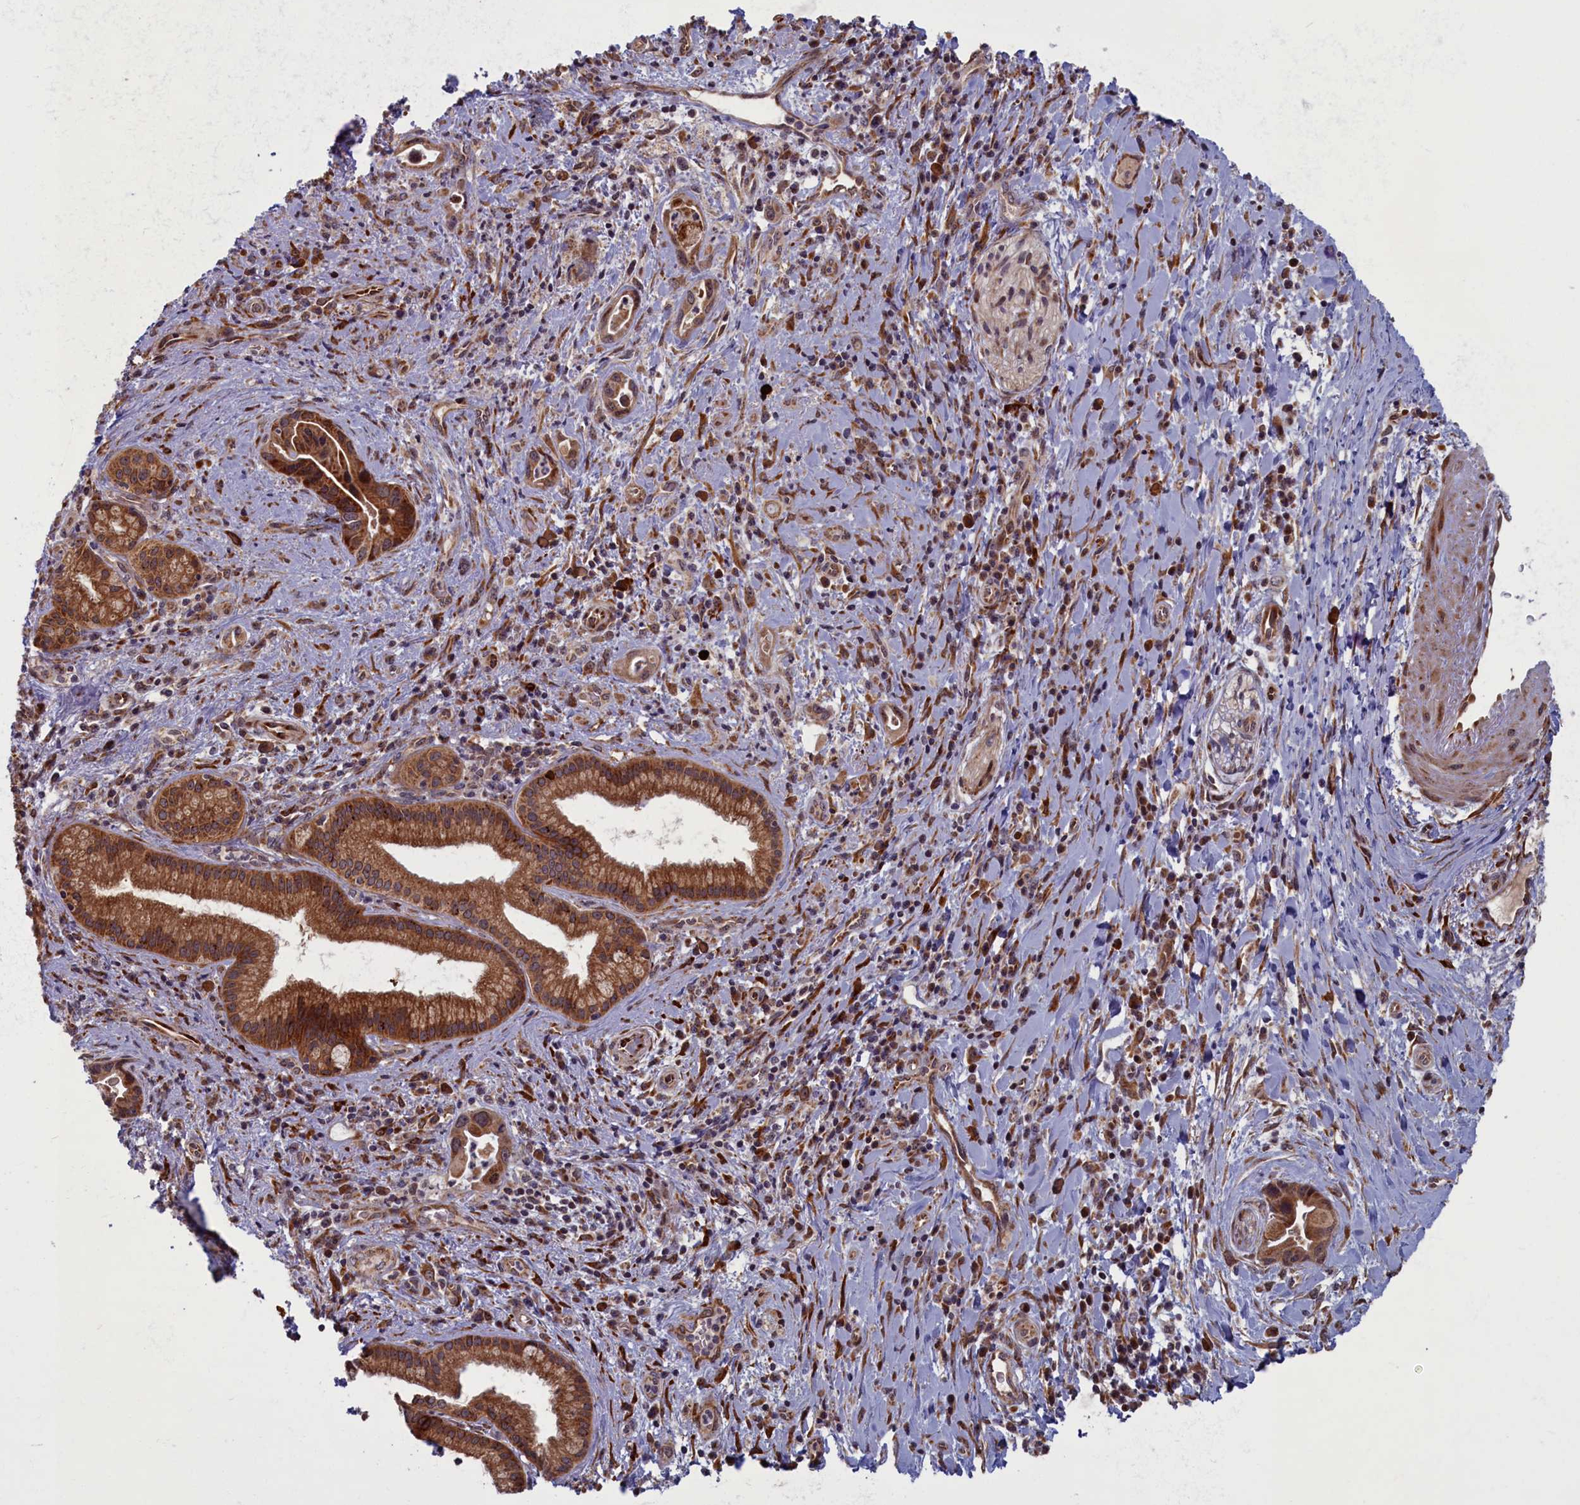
{"staining": {"intensity": "strong", "quantity": ">75%", "location": "cytoplasmic/membranous"}, "tissue": "pancreatic cancer", "cell_type": "Tumor cells", "image_type": "cancer", "snomed": [{"axis": "morphology", "description": "Adenocarcinoma, NOS"}, {"axis": "topography", "description": "Pancreas"}], "caption": "Immunohistochemical staining of pancreatic cancer (adenocarcinoma) displays strong cytoplasmic/membranous protein expression in about >75% of tumor cells. The staining was performed using DAB to visualize the protein expression in brown, while the nuclei were stained in blue with hematoxylin (Magnification: 20x).", "gene": "PLA2G10", "patient": {"sex": "female", "age": 77}}